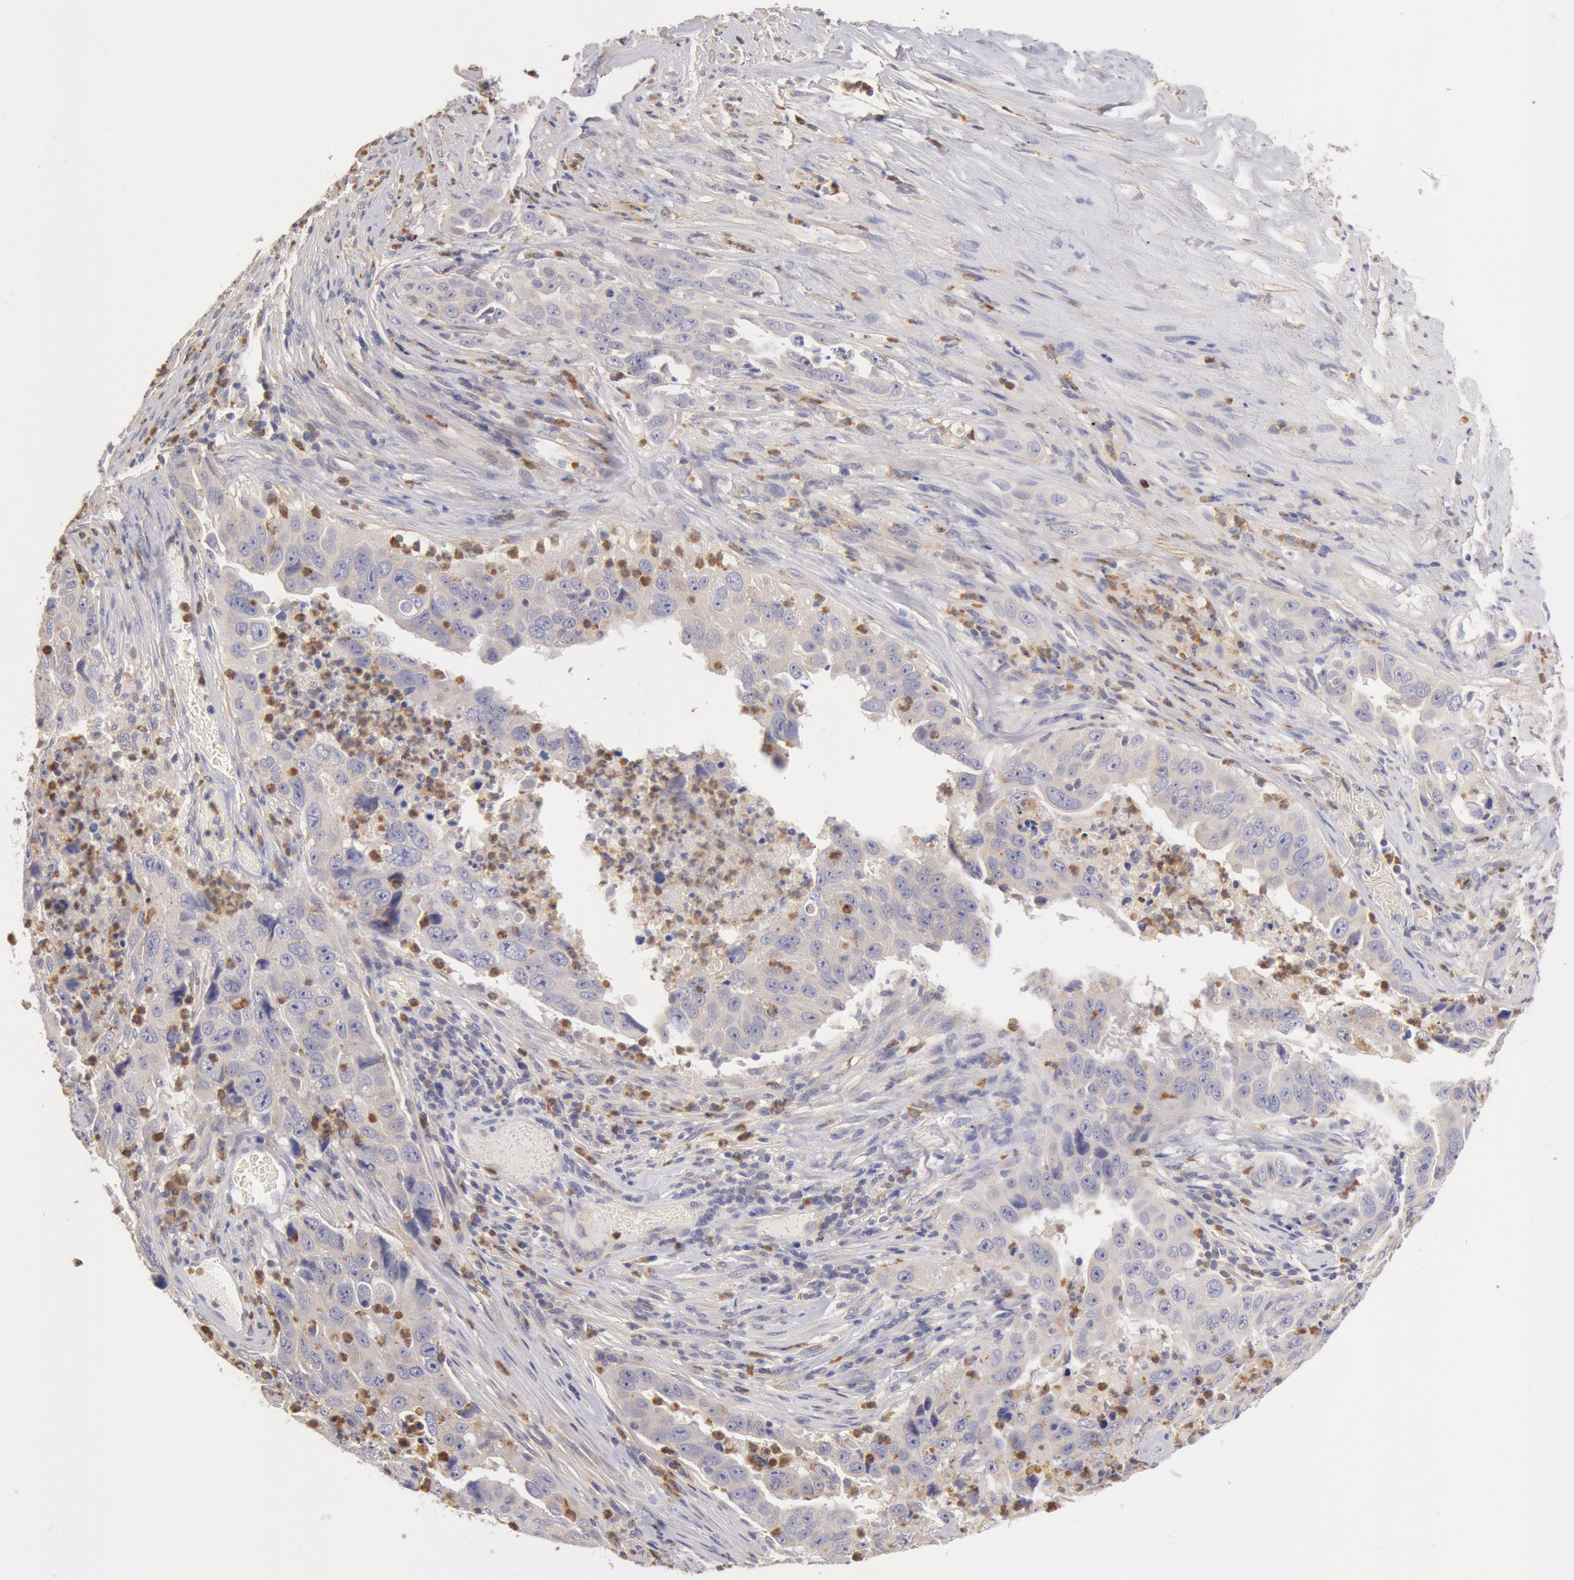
{"staining": {"intensity": "weak", "quantity": "25%-75%", "location": "cytoplasmic/membranous"}, "tissue": "lung cancer", "cell_type": "Tumor cells", "image_type": "cancer", "snomed": [{"axis": "morphology", "description": "Squamous cell carcinoma, NOS"}, {"axis": "topography", "description": "Lung"}], "caption": "High-magnification brightfield microscopy of lung squamous cell carcinoma stained with DAB (brown) and counterstained with hematoxylin (blue). tumor cells exhibit weak cytoplasmic/membranous staining is appreciated in approximately25%-75% of cells.", "gene": "TMED8", "patient": {"sex": "male", "age": 64}}